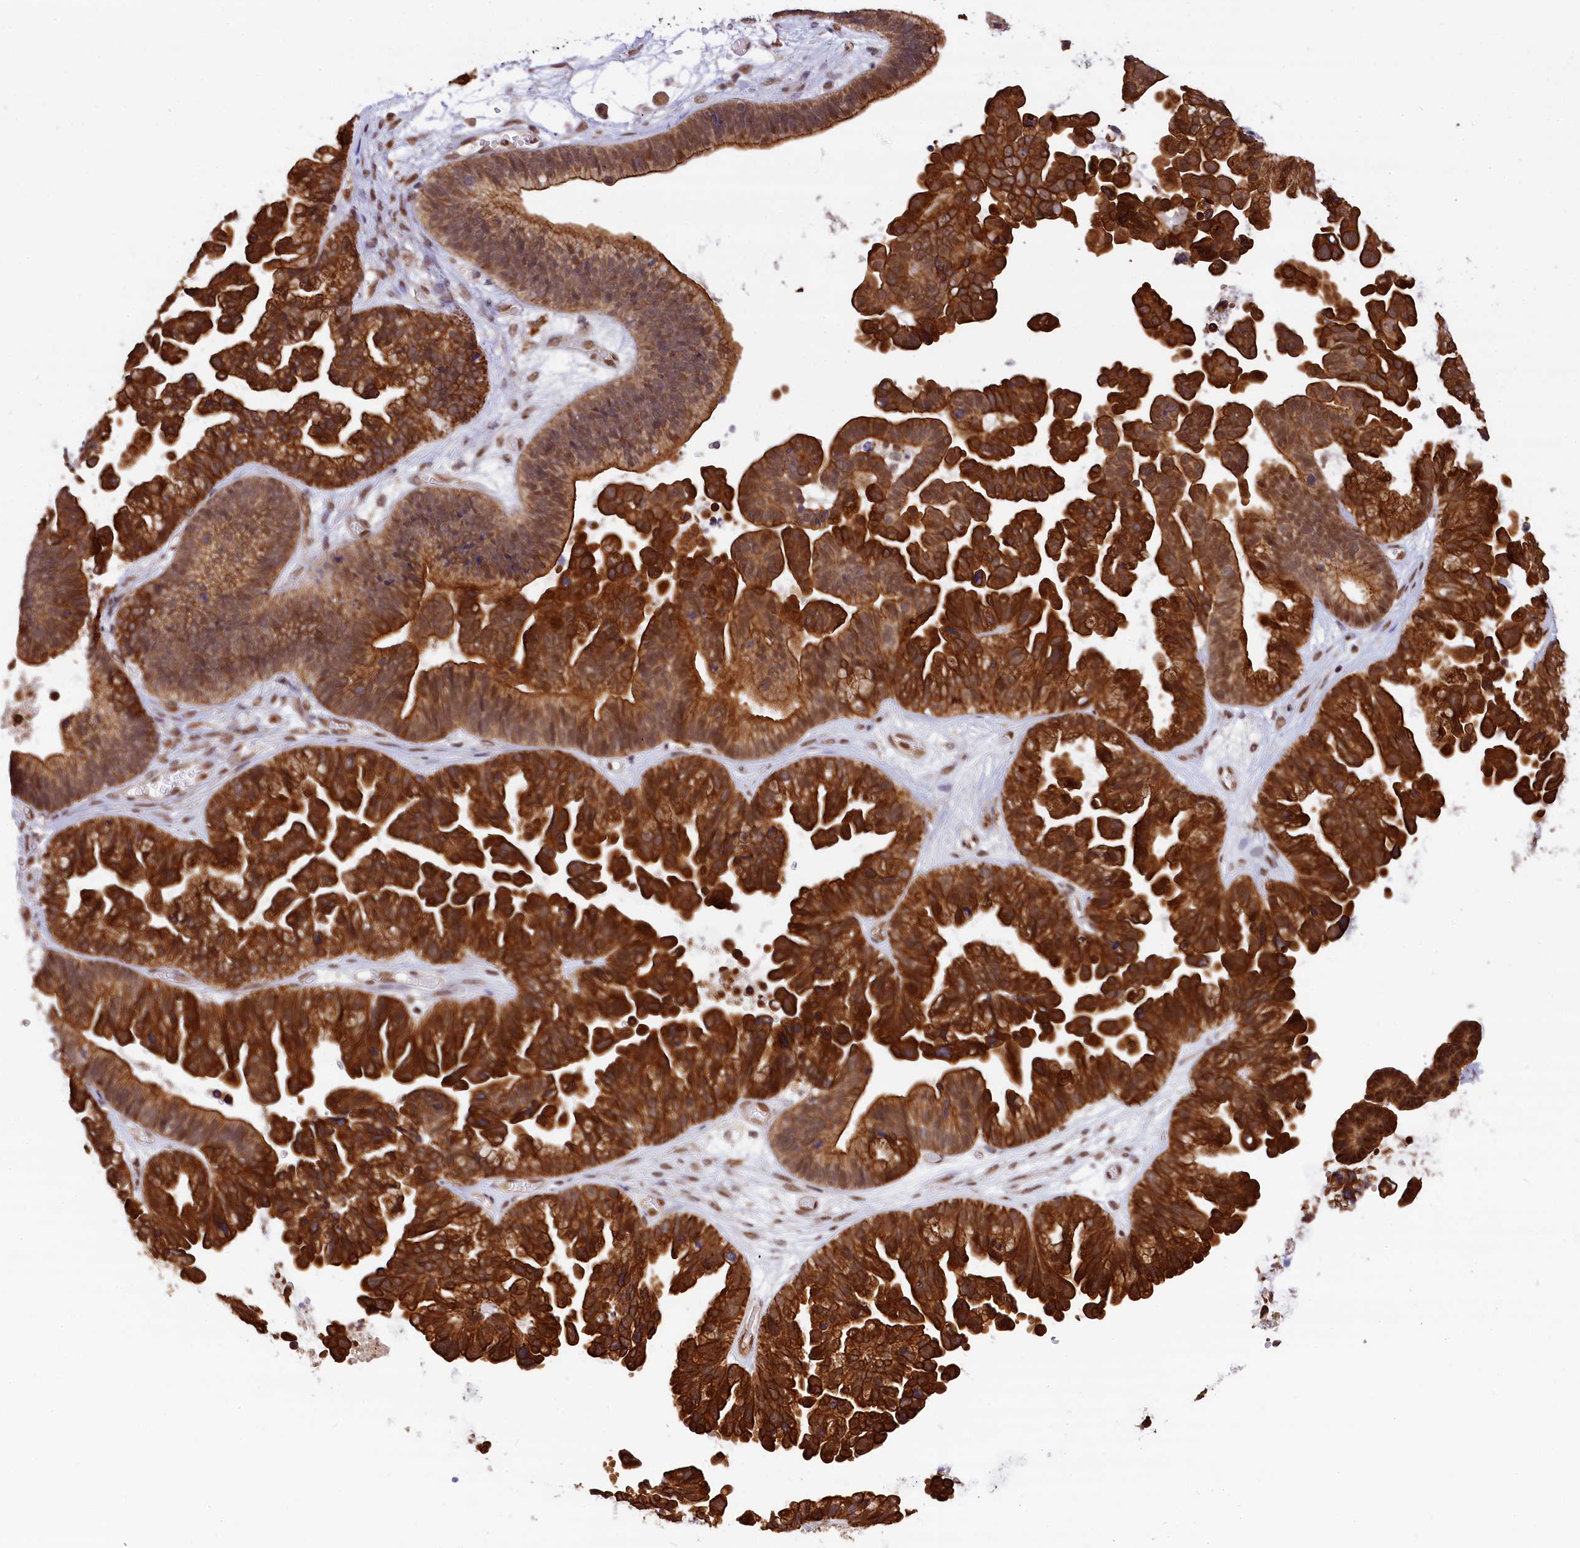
{"staining": {"intensity": "strong", "quantity": ">75%", "location": "cytoplasmic/membranous"}, "tissue": "ovarian cancer", "cell_type": "Tumor cells", "image_type": "cancer", "snomed": [{"axis": "morphology", "description": "Cystadenocarcinoma, serous, NOS"}, {"axis": "topography", "description": "Ovary"}], "caption": "Ovarian cancer tissue demonstrates strong cytoplasmic/membranous expression in about >75% of tumor cells, visualized by immunohistochemistry.", "gene": "CARD8", "patient": {"sex": "female", "age": 56}}